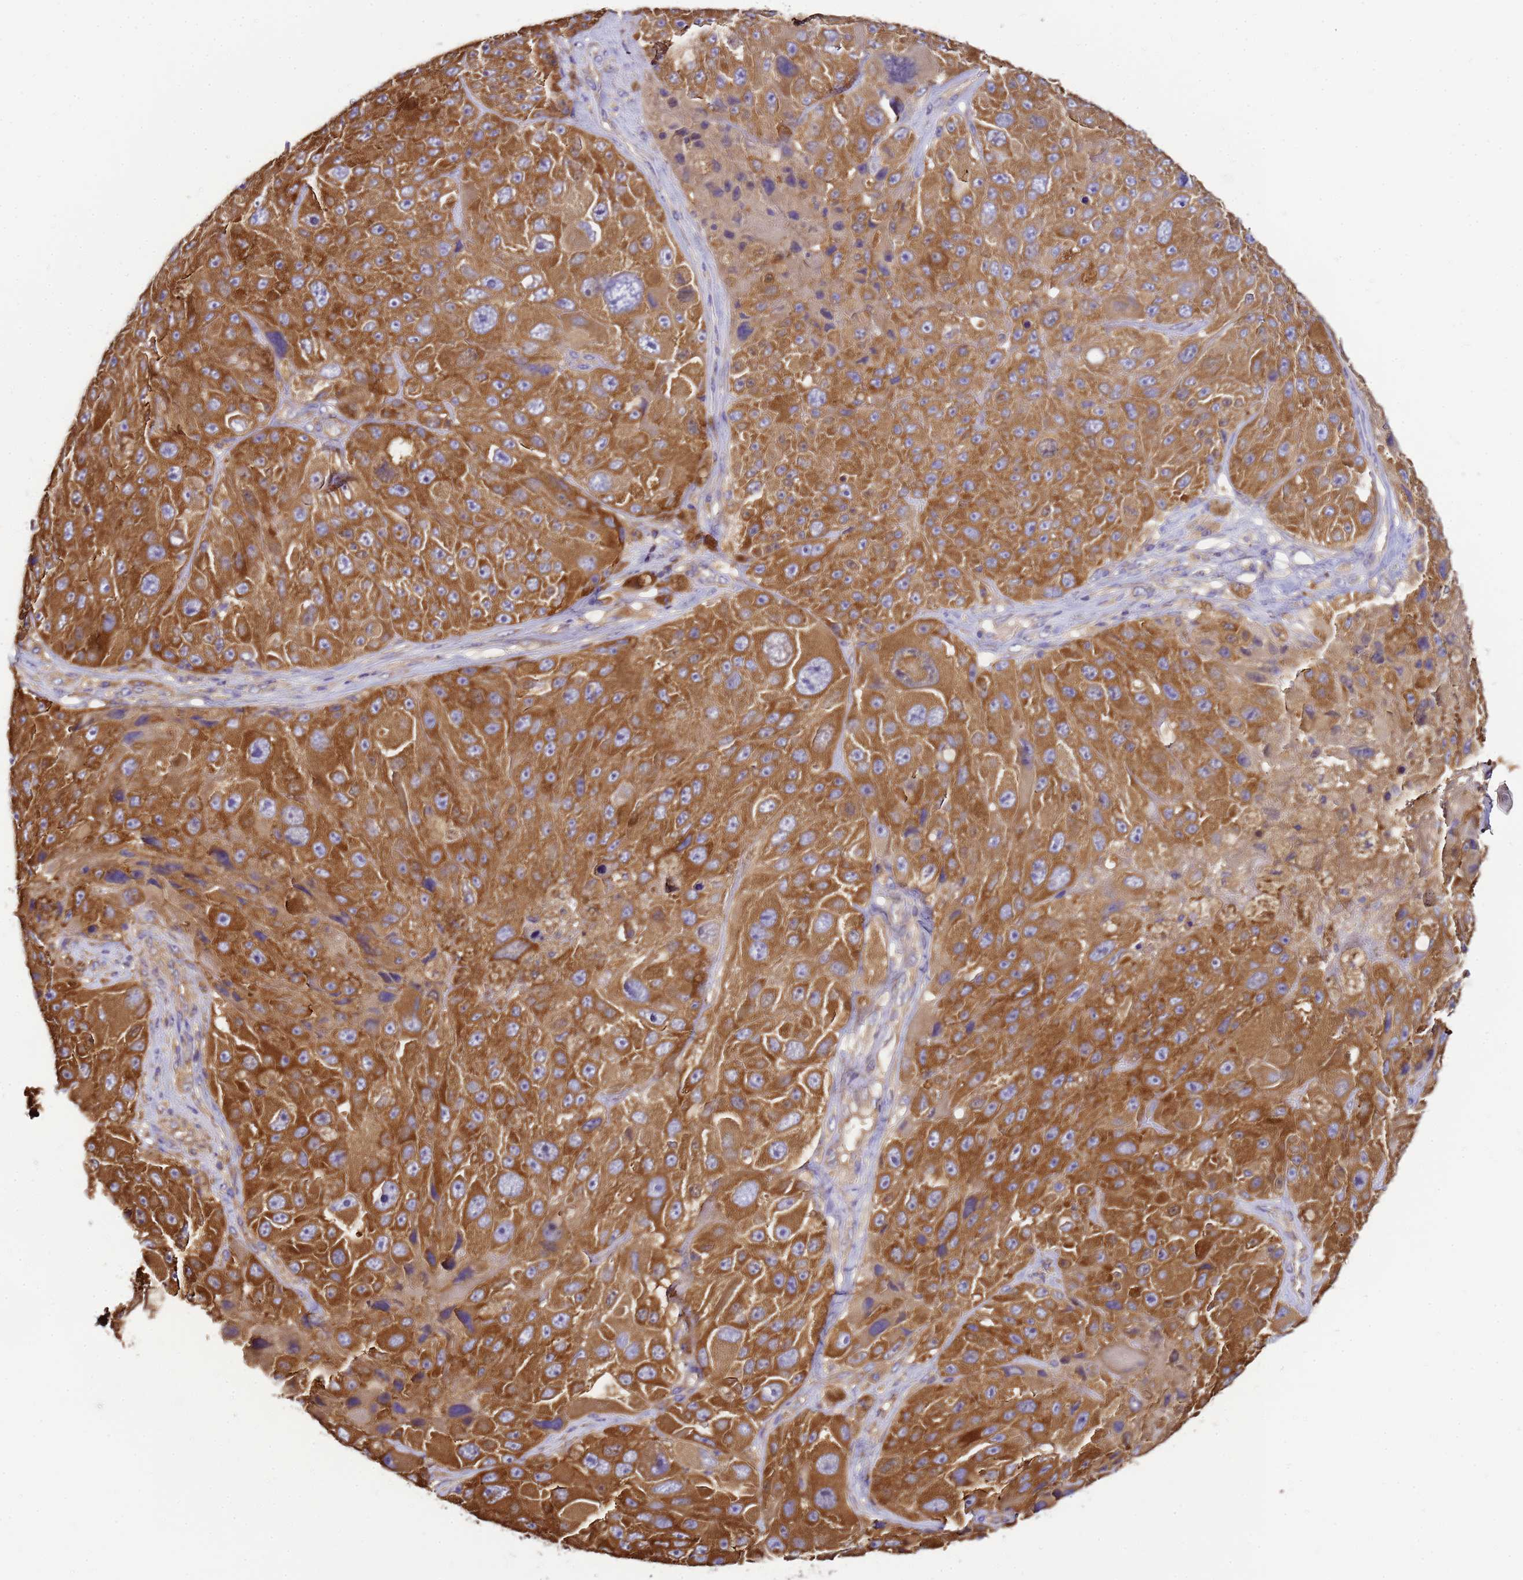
{"staining": {"intensity": "strong", "quantity": ">75%", "location": "cytoplasmic/membranous"}, "tissue": "melanoma", "cell_type": "Tumor cells", "image_type": "cancer", "snomed": [{"axis": "morphology", "description": "Malignant melanoma, Metastatic site"}, {"axis": "topography", "description": "Lymph node"}], "caption": "Human malignant melanoma (metastatic site) stained for a protein (brown) demonstrates strong cytoplasmic/membranous positive expression in about >75% of tumor cells.", "gene": "NARS1", "patient": {"sex": "male", "age": 62}}